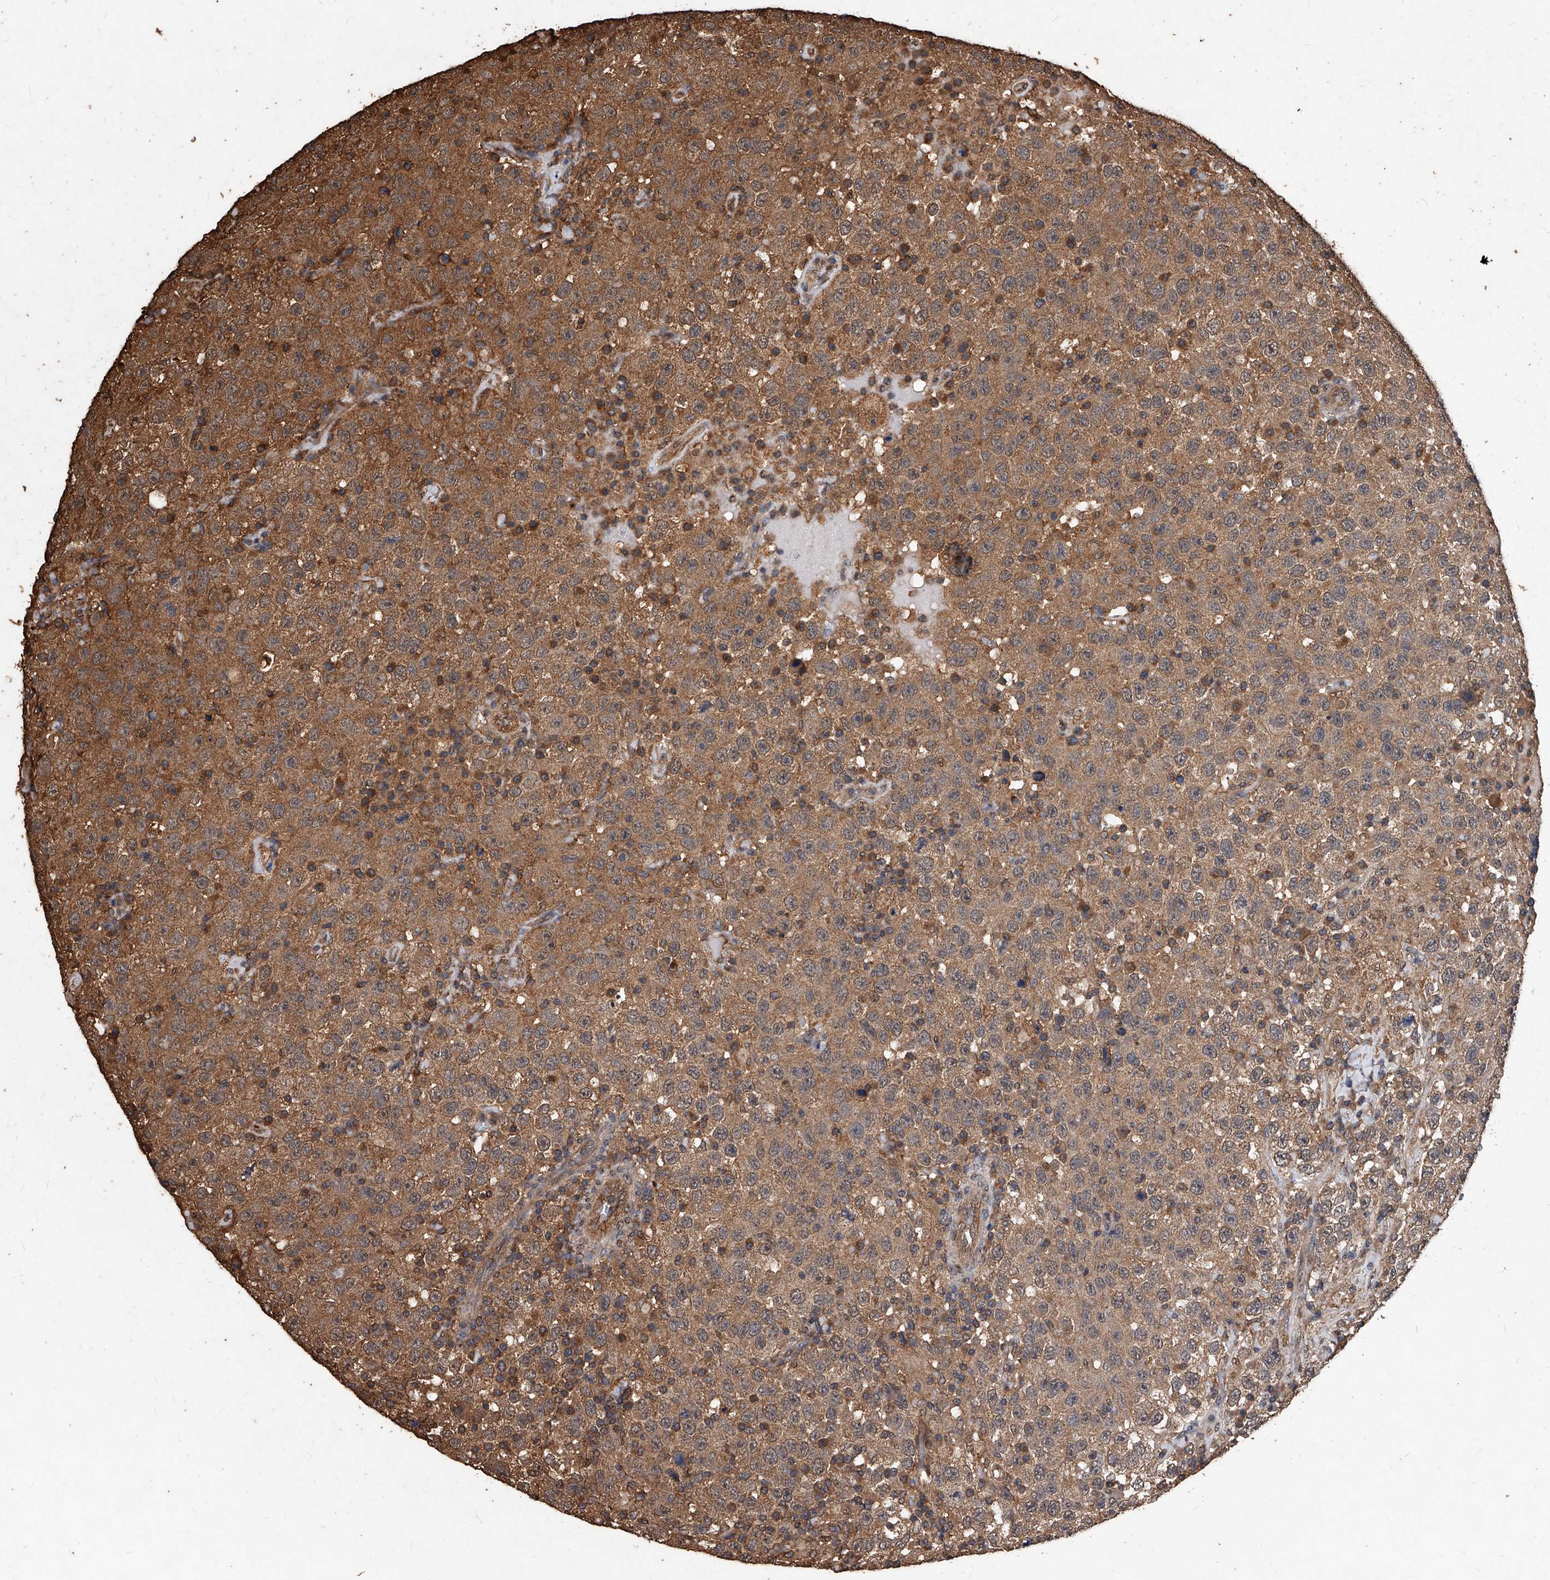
{"staining": {"intensity": "moderate", "quantity": ">75%", "location": "cytoplasmic/membranous"}, "tissue": "testis cancer", "cell_type": "Tumor cells", "image_type": "cancer", "snomed": [{"axis": "morphology", "description": "Seminoma, NOS"}, {"axis": "topography", "description": "Testis"}], "caption": "This is an image of IHC staining of testis cancer (seminoma), which shows moderate positivity in the cytoplasmic/membranous of tumor cells.", "gene": "UCP2", "patient": {"sex": "male", "age": 41}}